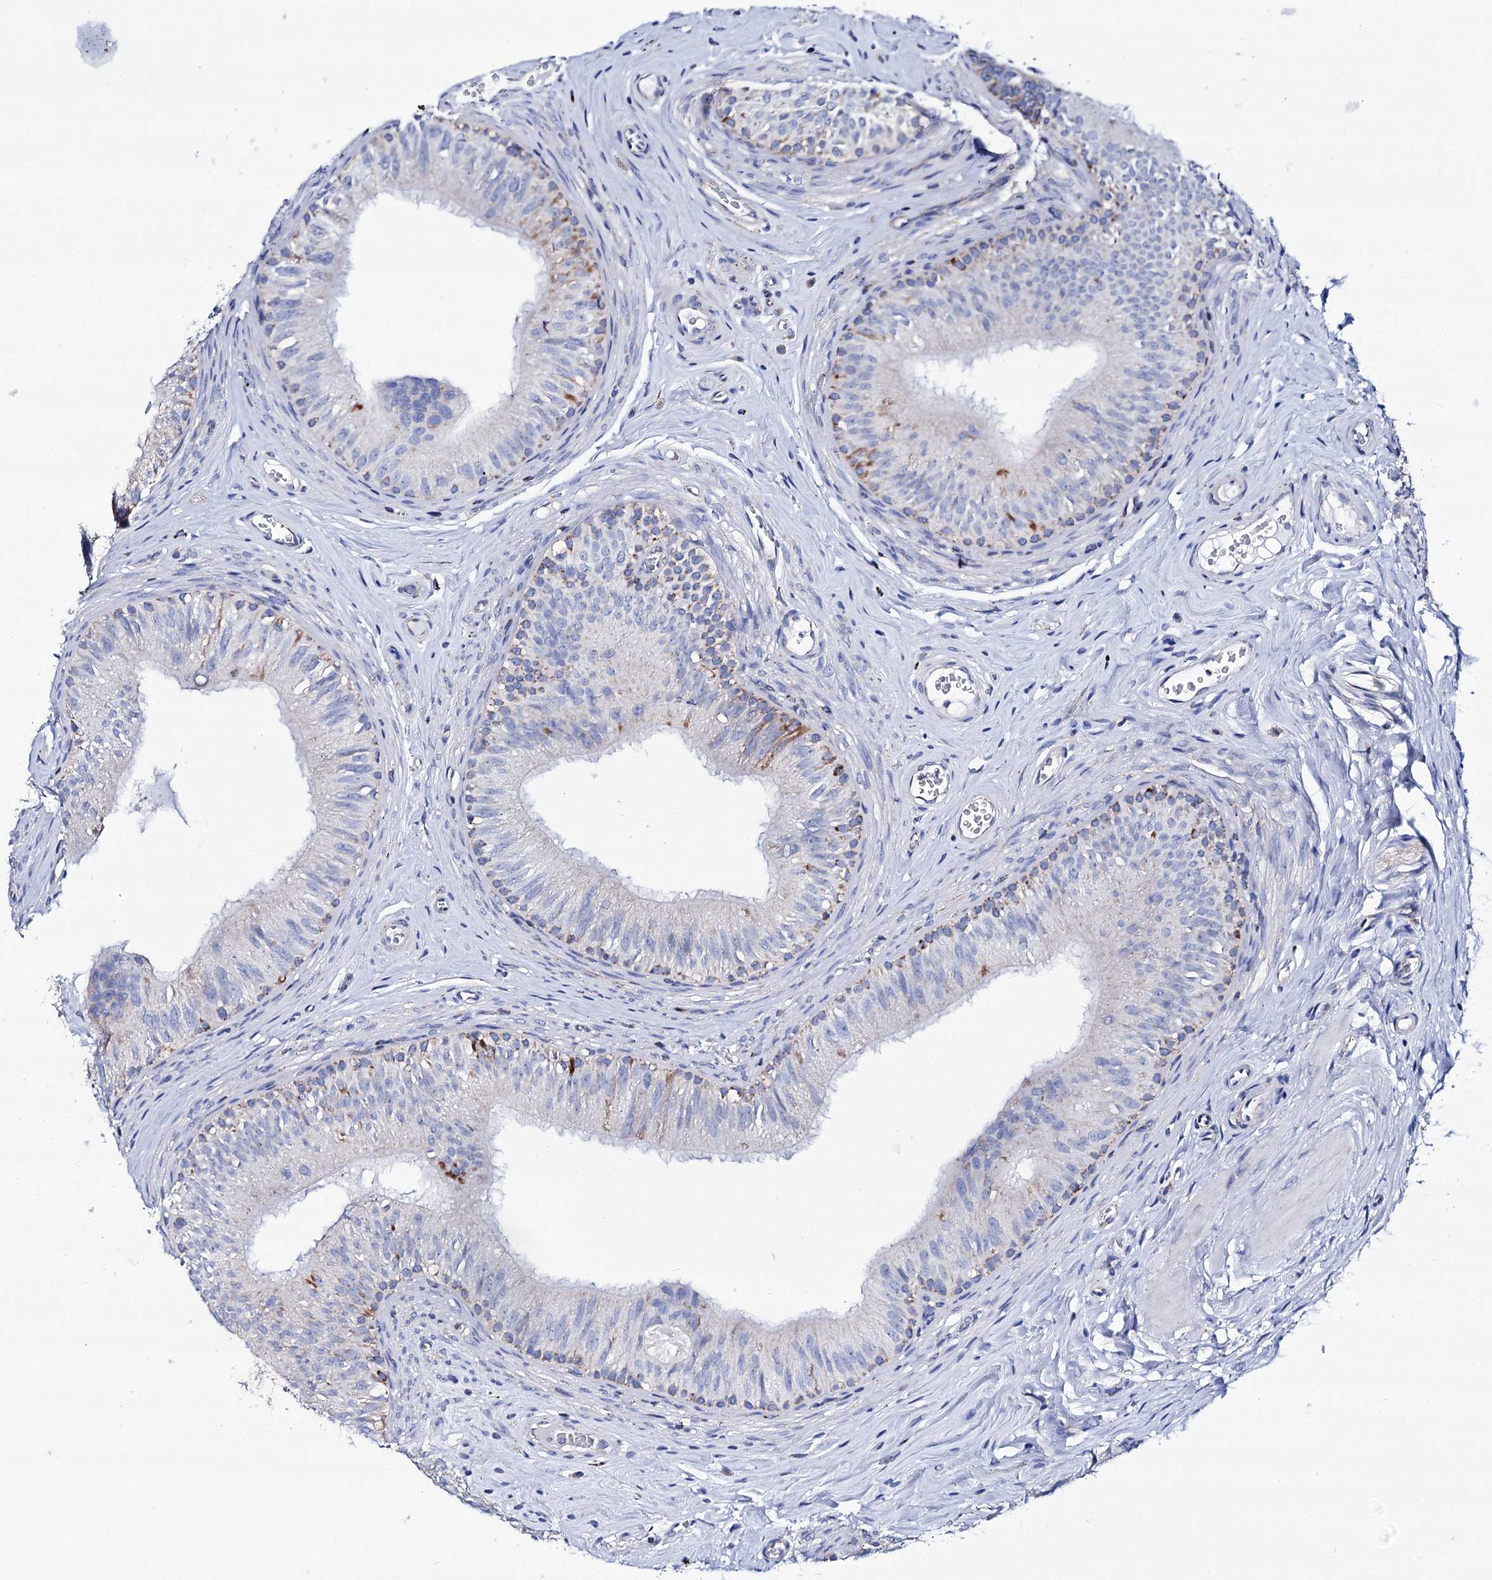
{"staining": {"intensity": "moderate", "quantity": "<25%", "location": "cytoplasmic/membranous"}, "tissue": "epididymis", "cell_type": "Glandular cells", "image_type": "normal", "snomed": [{"axis": "morphology", "description": "Normal tissue, NOS"}, {"axis": "topography", "description": "Epididymis"}], "caption": "Epididymis stained for a protein demonstrates moderate cytoplasmic/membranous positivity in glandular cells. Using DAB (3,3'-diaminobenzidine) (brown) and hematoxylin (blue) stains, captured at high magnification using brightfield microscopy.", "gene": "UBASH3B", "patient": {"sex": "male", "age": 46}}